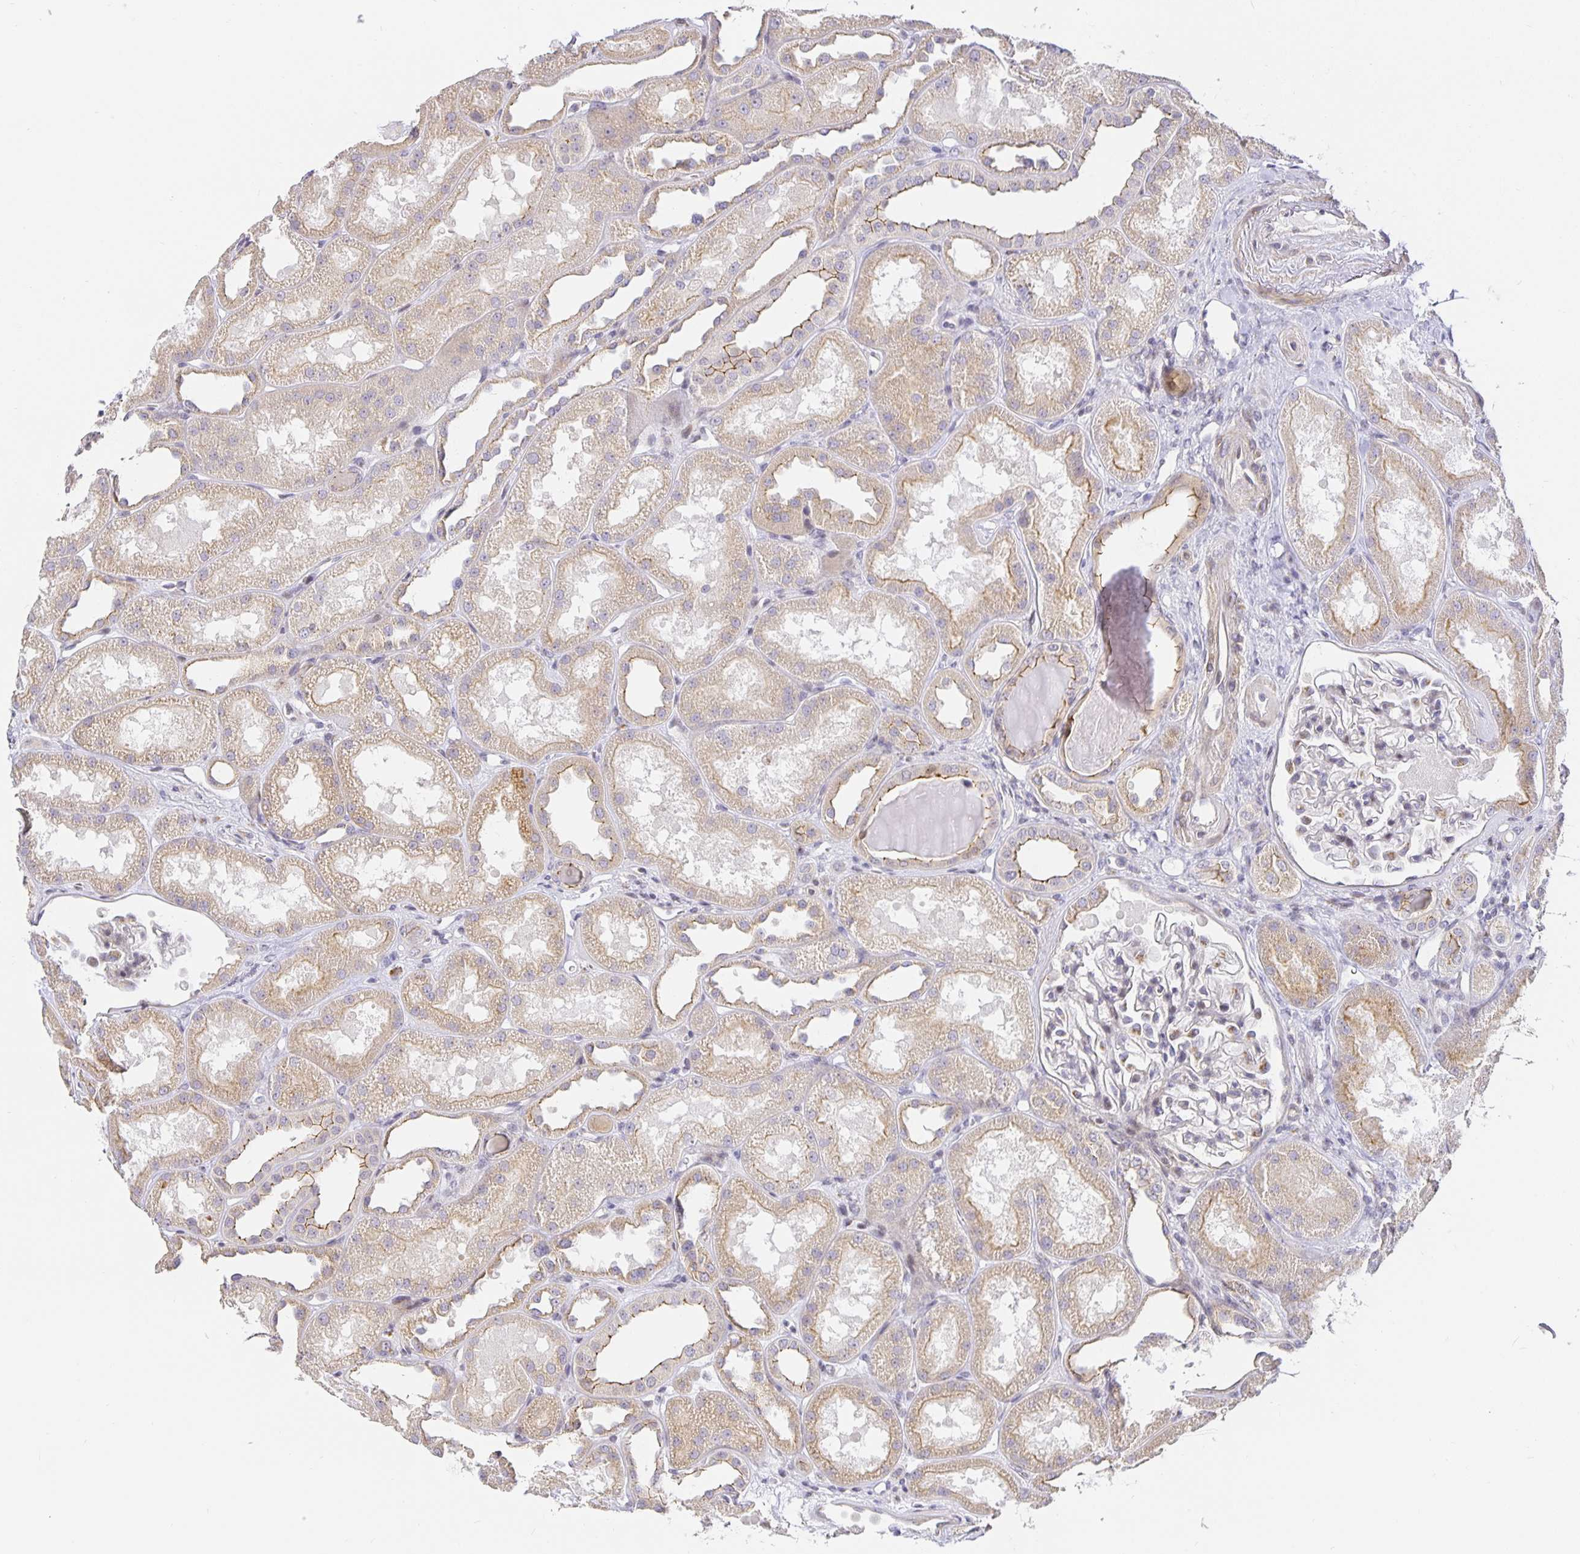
{"staining": {"intensity": "weak", "quantity": "<25%", "location": "cytoplasmic/membranous"}, "tissue": "kidney", "cell_type": "Cells in glomeruli", "image_type": "normal", "snomed": [{"axis": "morphology", "description": "Normal tissue, NOS"}, {"axis": "topography", "description": "Kidney"}], "caption": "High magnification brightfield microscopy of unremarkable kidney stained with DAB (3,3'-diaminobenzidine) (brown) and counterstained with hematoxylin (blue): cells in glomeruli show no significant staining. (DAB (3,3'-diaminobenzidine) IHC, high magnification).", "gene": "TJP3", "patient": {"sex": "male", "age": 61}}